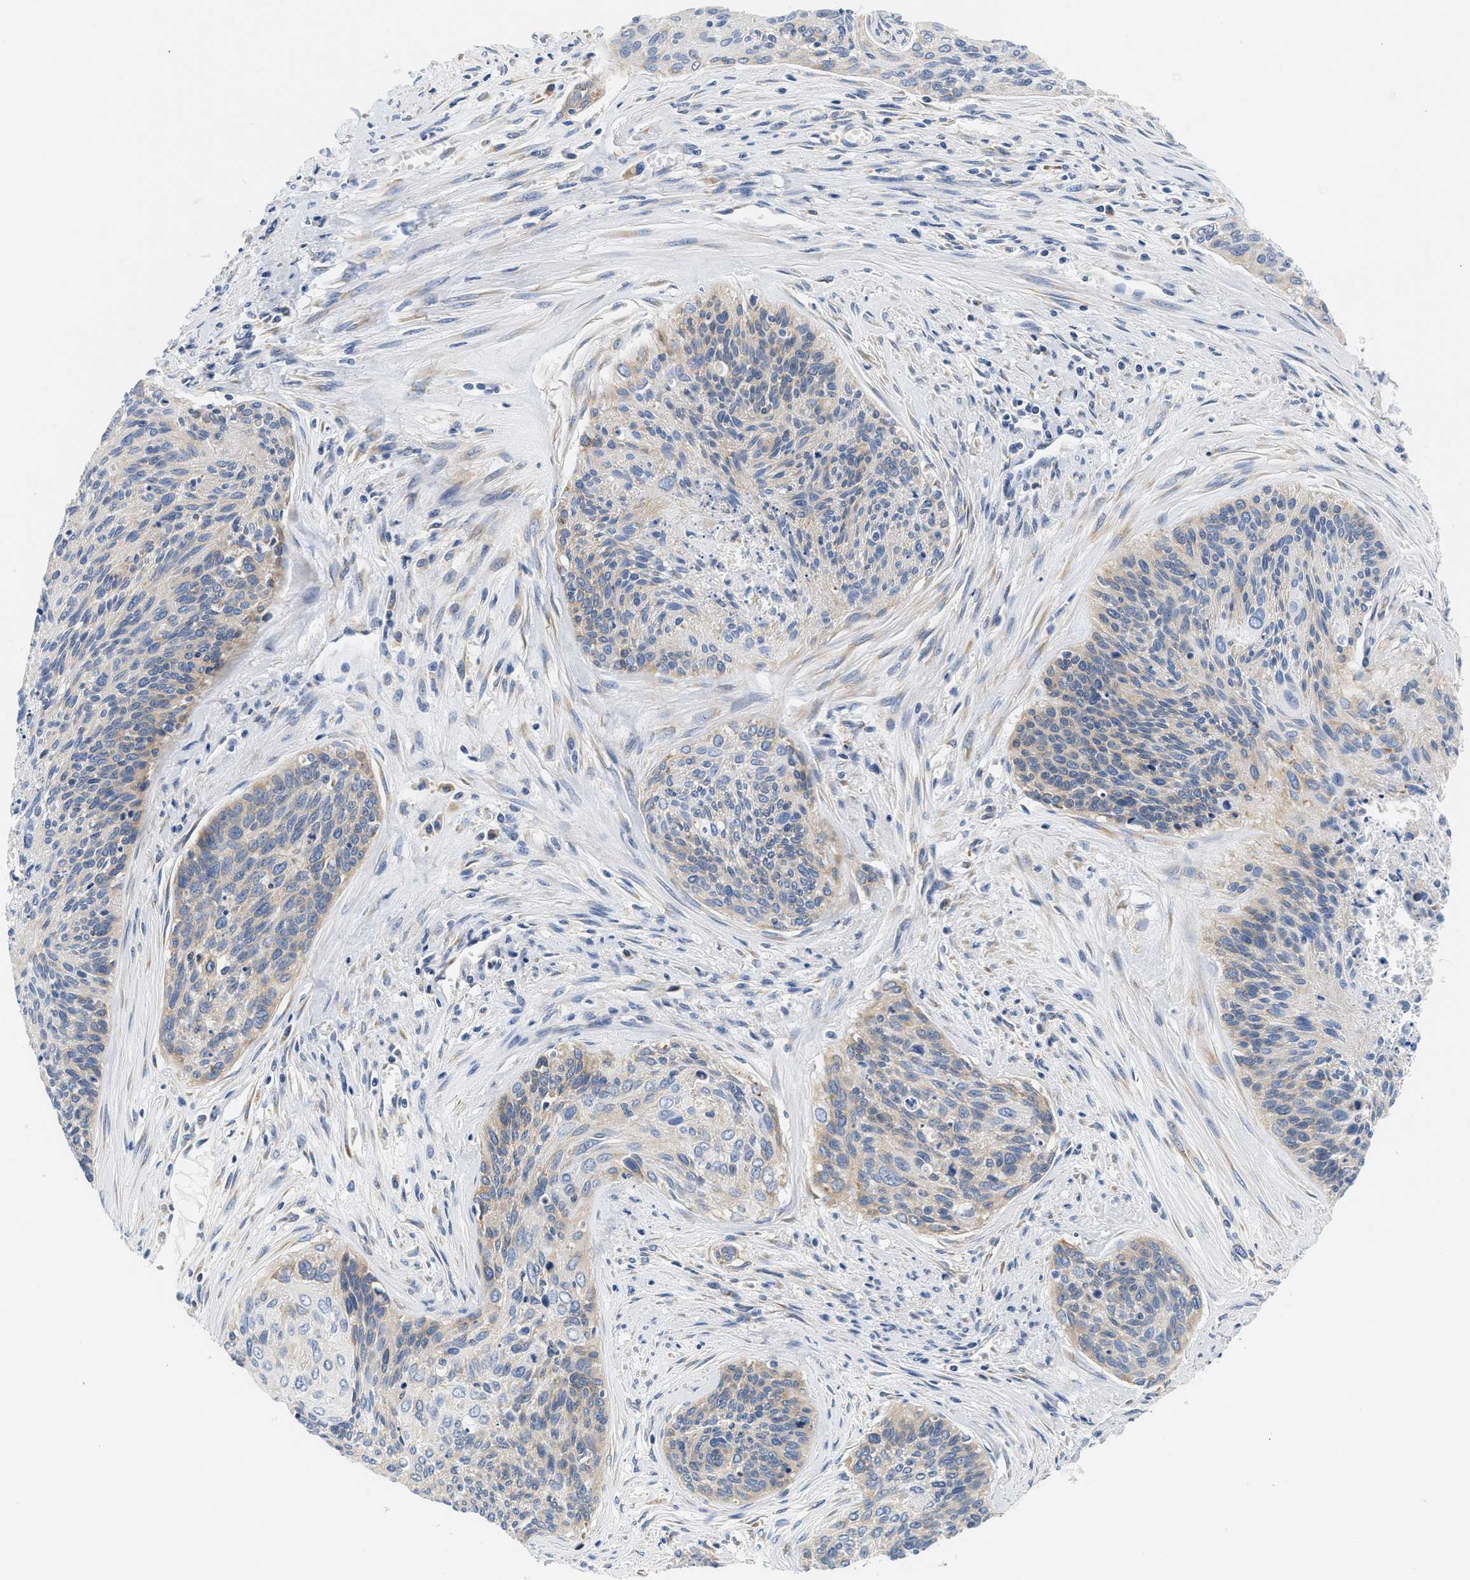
{"staining": {"intensity": "weak", "quantity": "<25%", "location": "cytoplasmic/membranous"}, "tissue": "cervical cancer", "cell_type": "Tumor cells", "image_type": "cancer", "snomed": [{"axis": "morphology", "description": "Squamous cell carcinoma, NOS"}, {"axis": "topography", "description": "Cervix"}], "caption": "Immunohistochemical staining of cervical cancer (squamous cell carcinoma) reveals no significant expression in tumor cells.", "gene": "HDHD3", "patient": {"sex": "female", "age": 55}}